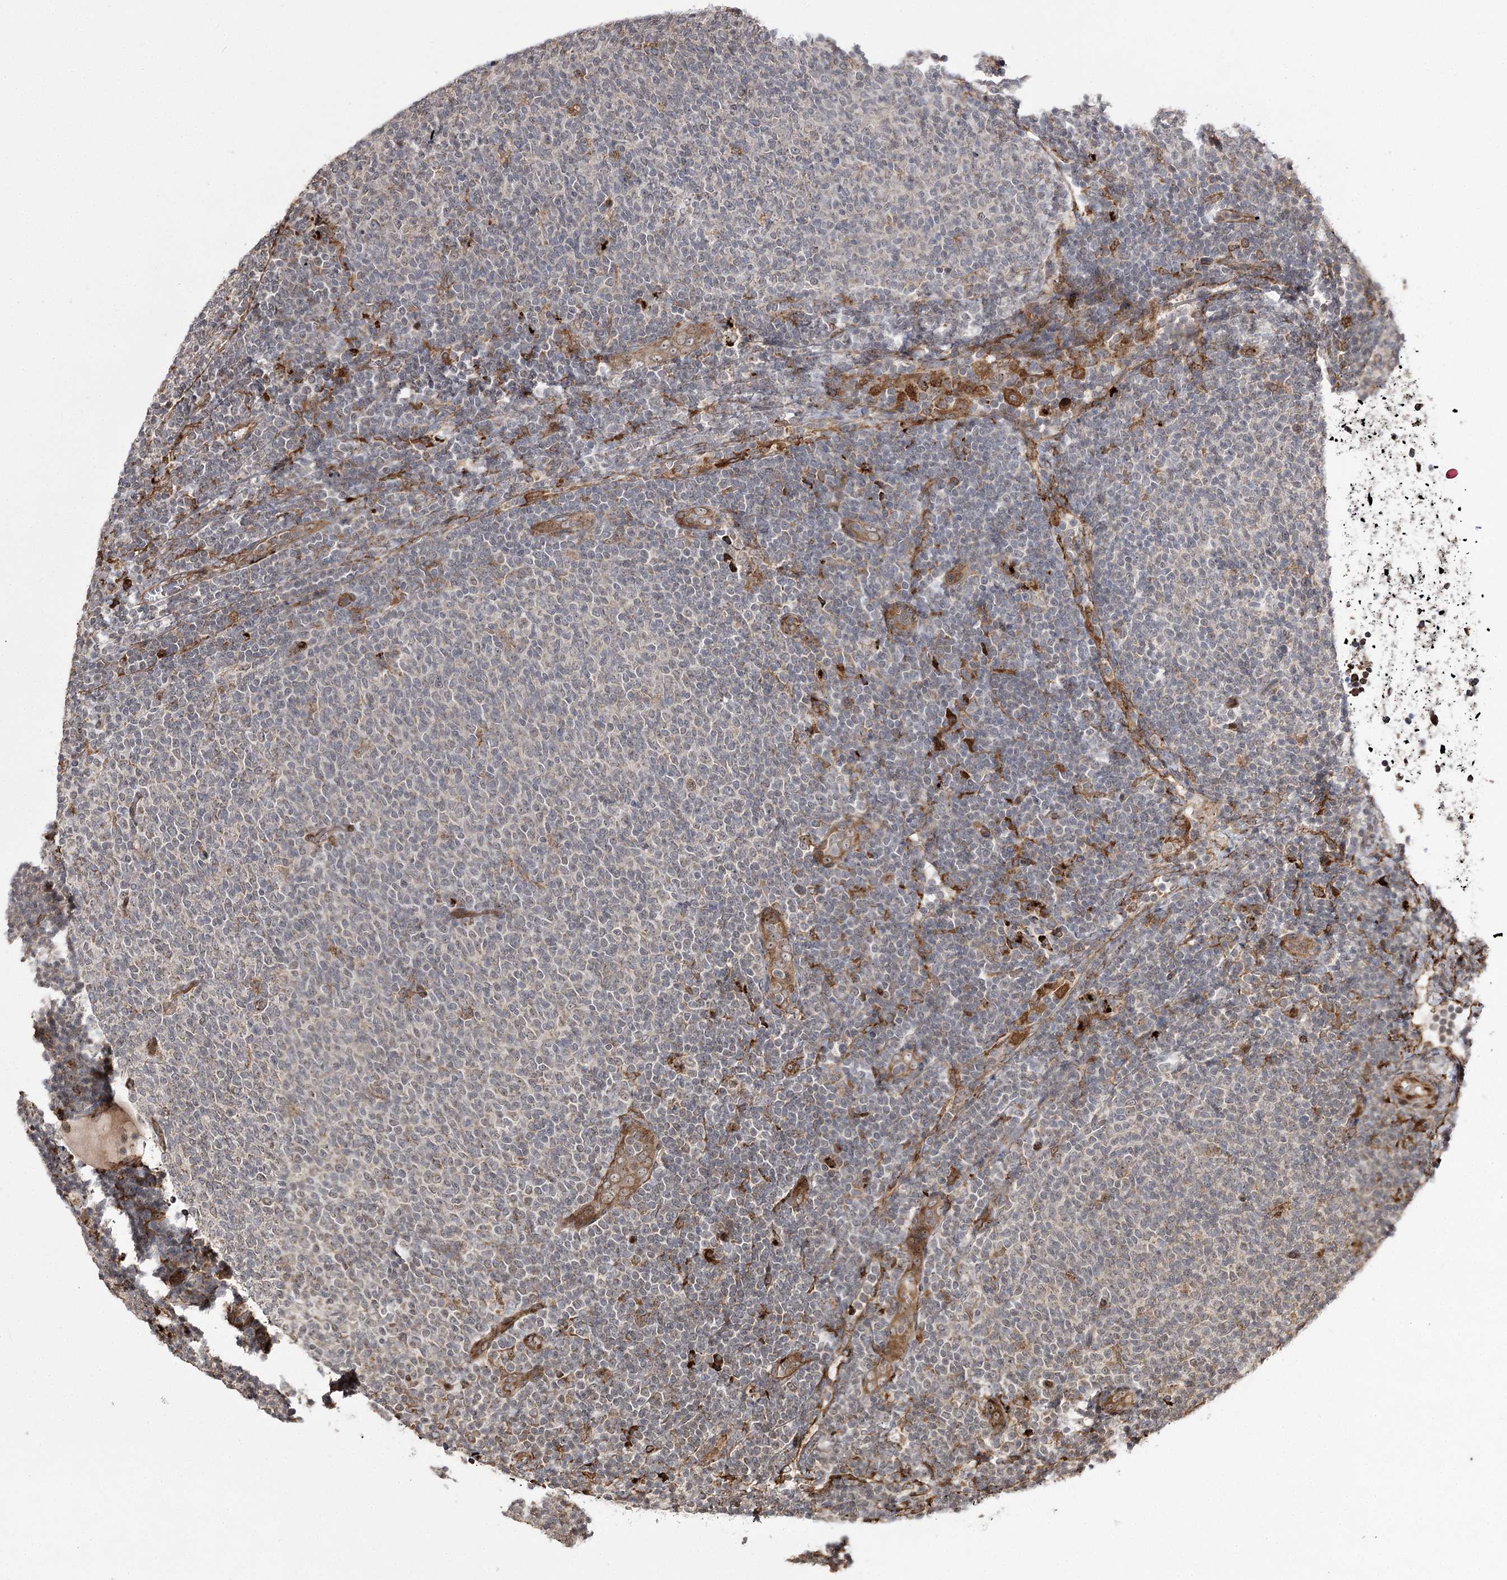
{"staining": {"intensity": "weak", "quantity": "<25%", "location": "cytoplasmic/membranous"}, "tissue": "lymphoma", "cell_type": "Tumor cells", "image_type": "cancer", "snomed": [{"axis": "morphology", "description": "Malignant lymphoma, non-Hodgkin's type, Low grade"}, {"axis": "topography", "description": "Lymph node"}], "caption": "Immunohistochemistry of lymphoma reveals no staining in tumor cells. (Stains: DAB (3,3'-diaminobenzidine) immunohistochemistry with hematoxylin counter stain, Microscopy: brightfield microscopy at high magnification).", "gene": "FANCL", "patient": {"sex": "male", "age": 66}}